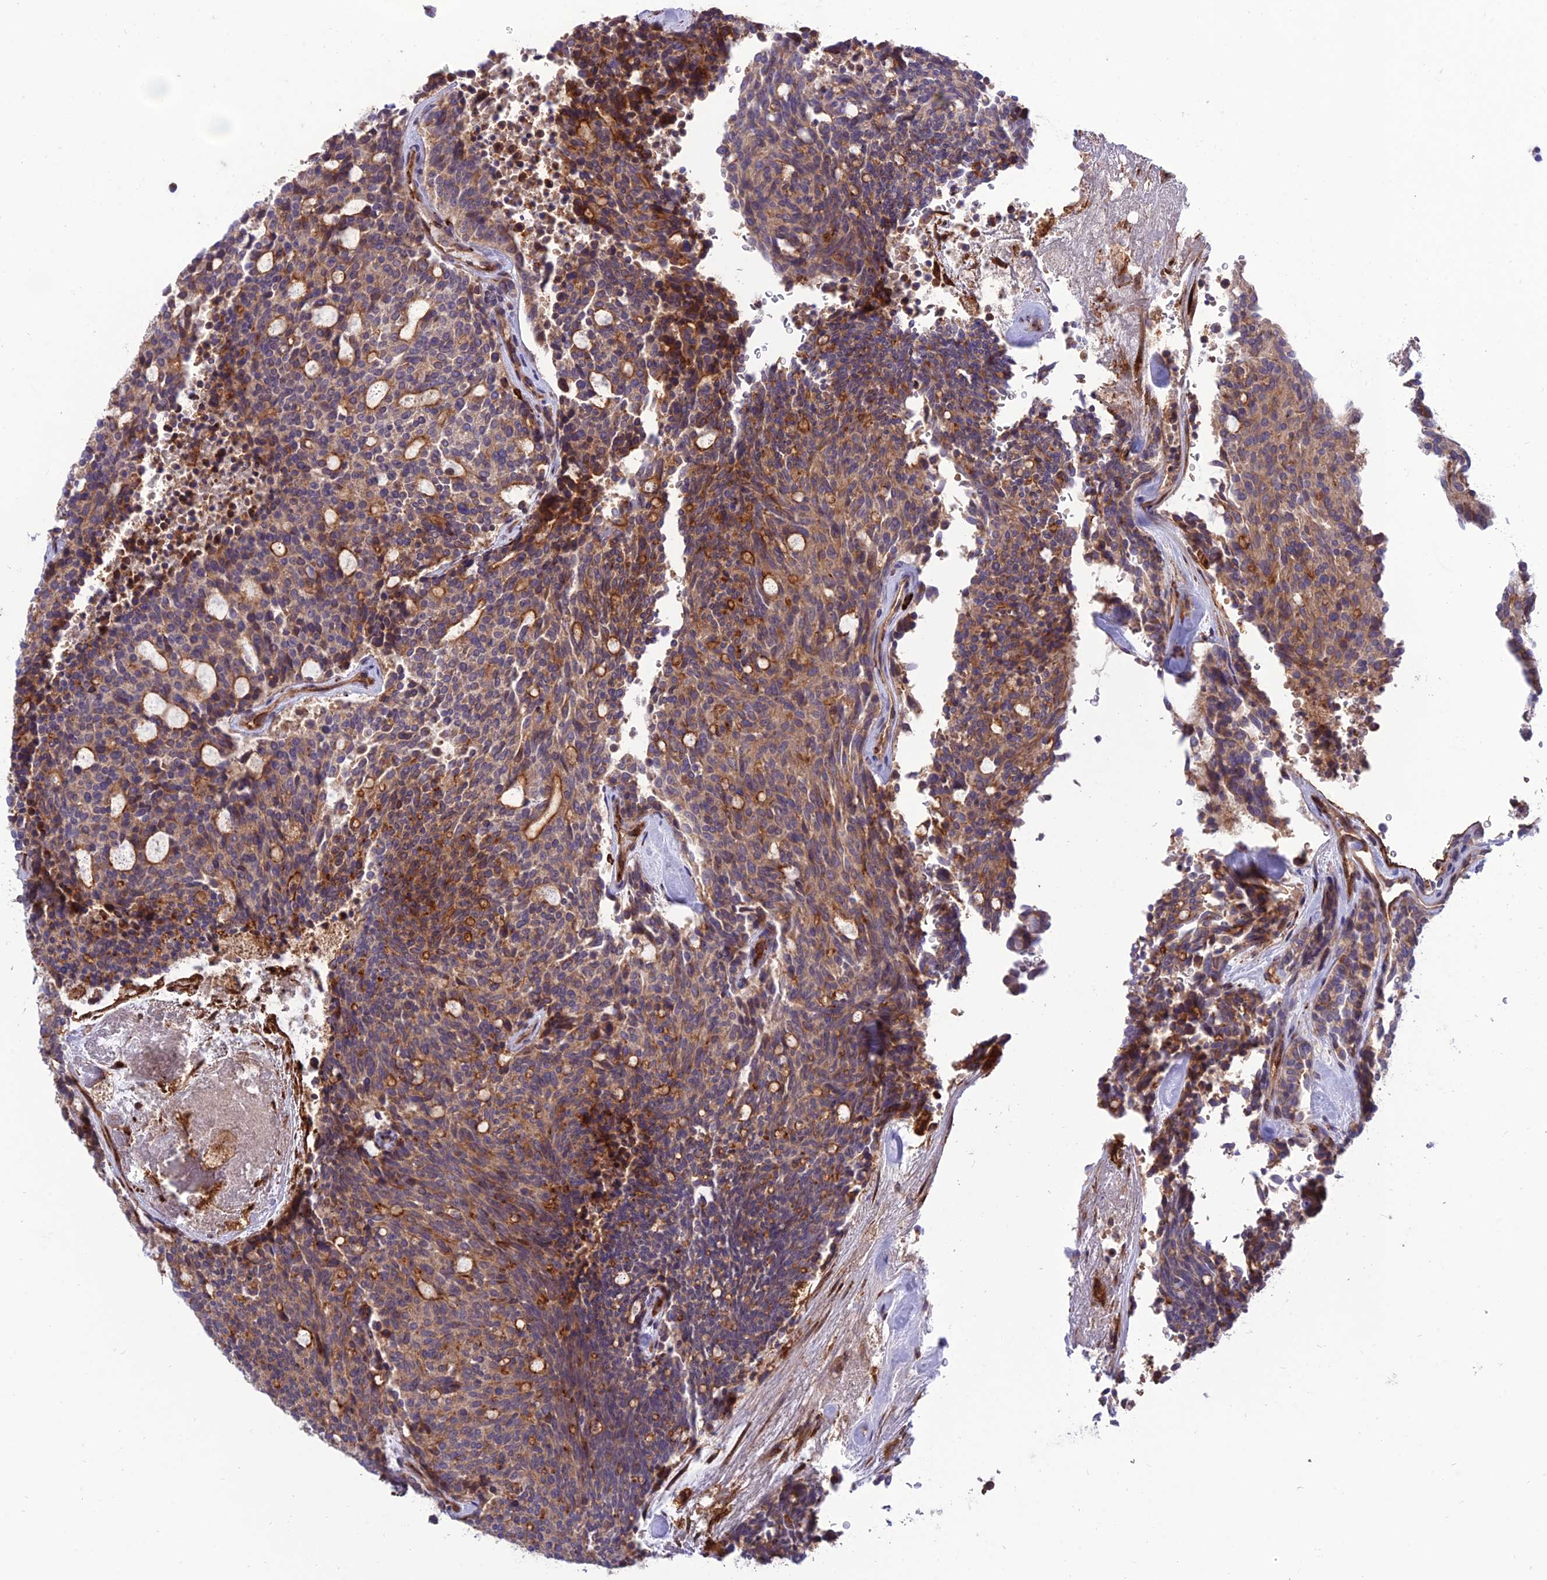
{"staining": {"intensity": "moderate", "quantity": ">75%", "location": "cytoplasmic/membranous"}, "tissue": "carcinoid", "cell_type": "Tumor cells", "image_type": "cancer", "snomed": [{"axis": "morphology", "description": "Carcinoid, malignant, NOS"}, {"axis": "topography", "description": "Pancreas"}], "caption": "Carcinoid stained with immunohistochemistry (IHC) exhibits moderate cytoplasmic/membranous staining in about >75% of tumor cells.", "gene": "CRTAP", "patient": {"sex": "female", "age": 54}}